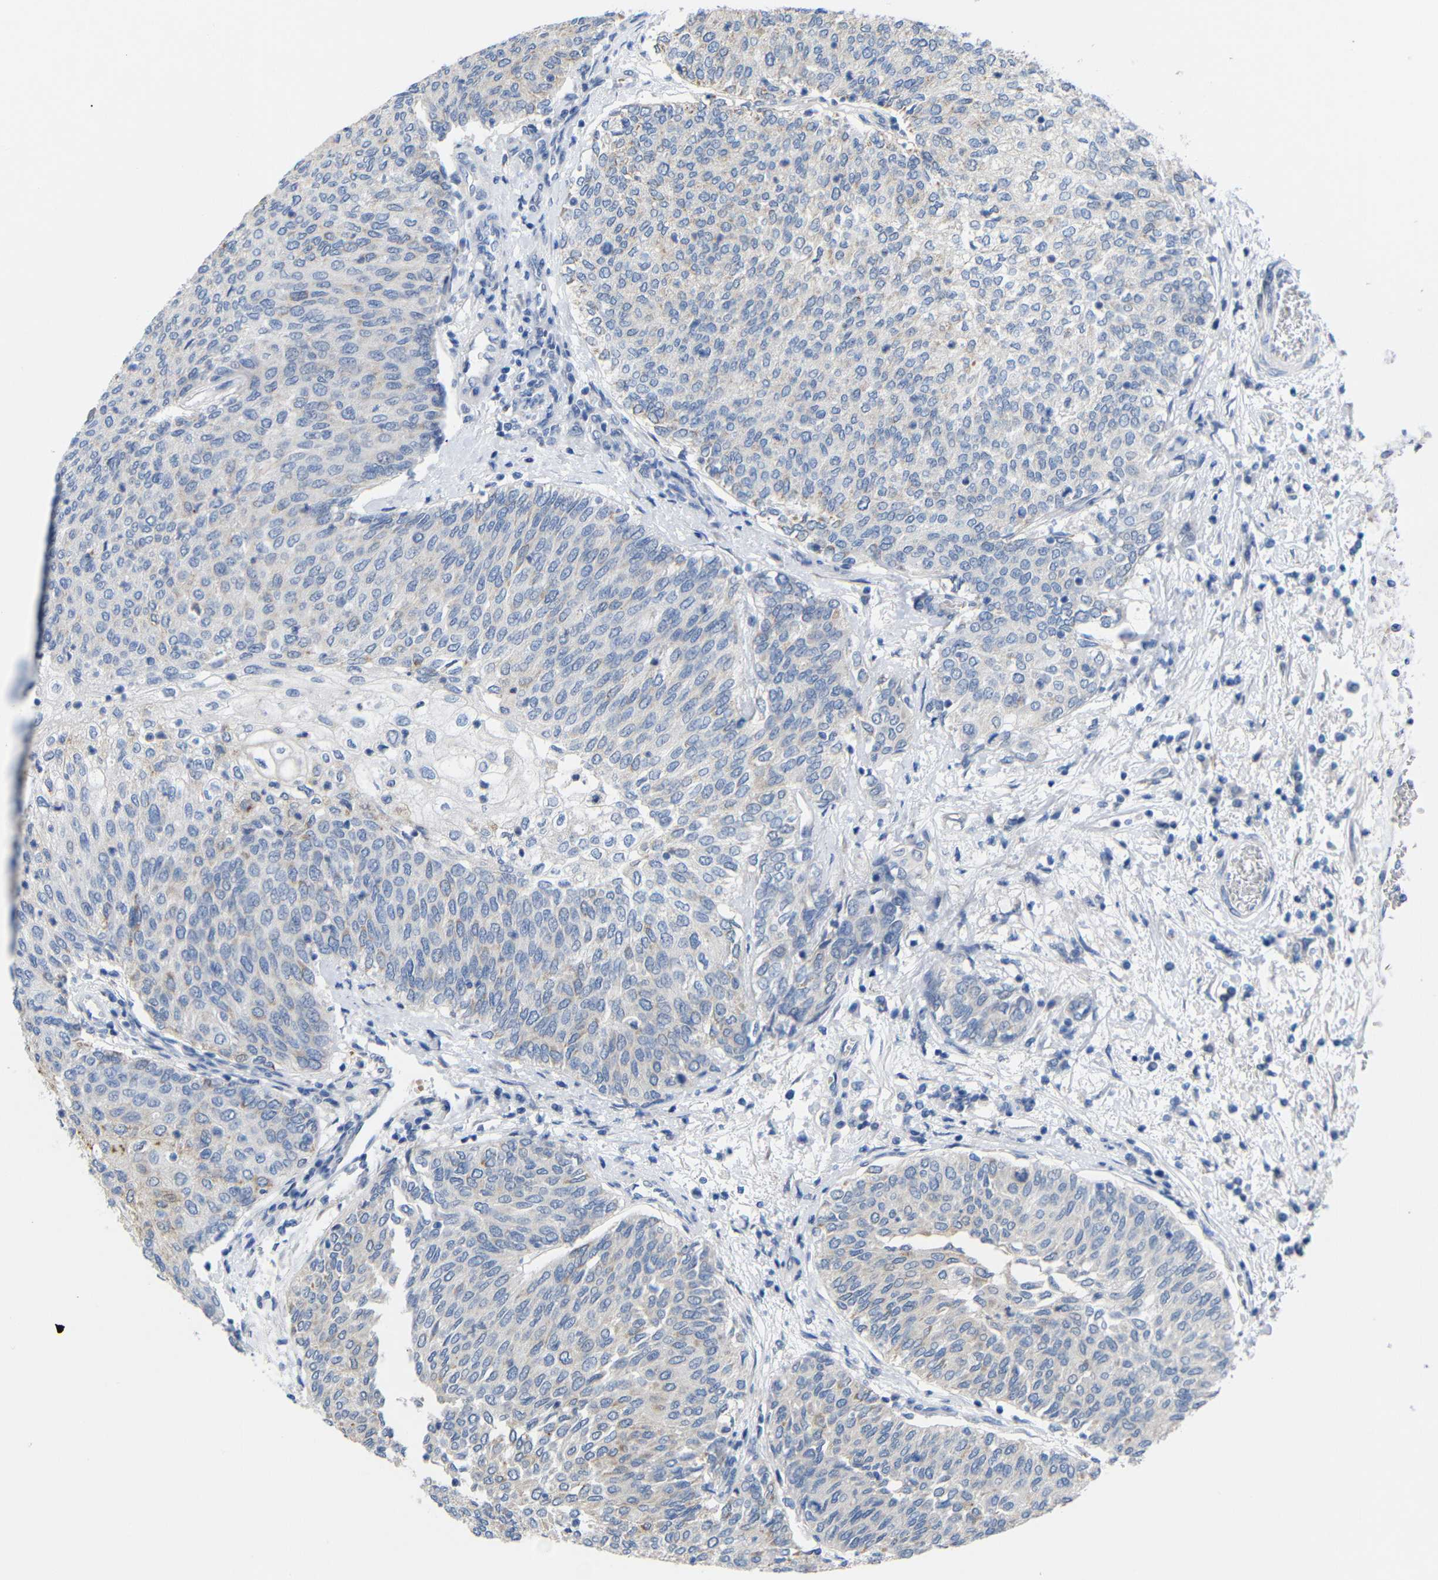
{"staining": {"intensity": "weak", "quantity": "<25%", "location": "cytoplasmic/membranous"}, "tissue": "urothelial cancer", "cell_type": "Tumor cells", "image_type": "cancer", "snomed": [{"axis": "morphology", "description": "Urothelial carcinoma, Low grade"}, {"axis": "topography", "description": "Urinary bladder"}], "caption": "Immunohistochemistry (IHC) histopathology image of neoplastic tissue: human urothelial carcinoma (low-grade) stained with DAB (3,3'-diaminobenzidine) demonstrates no significant protein staining in tumor cells.", "gene": "CMTM1", "patient": {"sex": "female", "age": 79}}